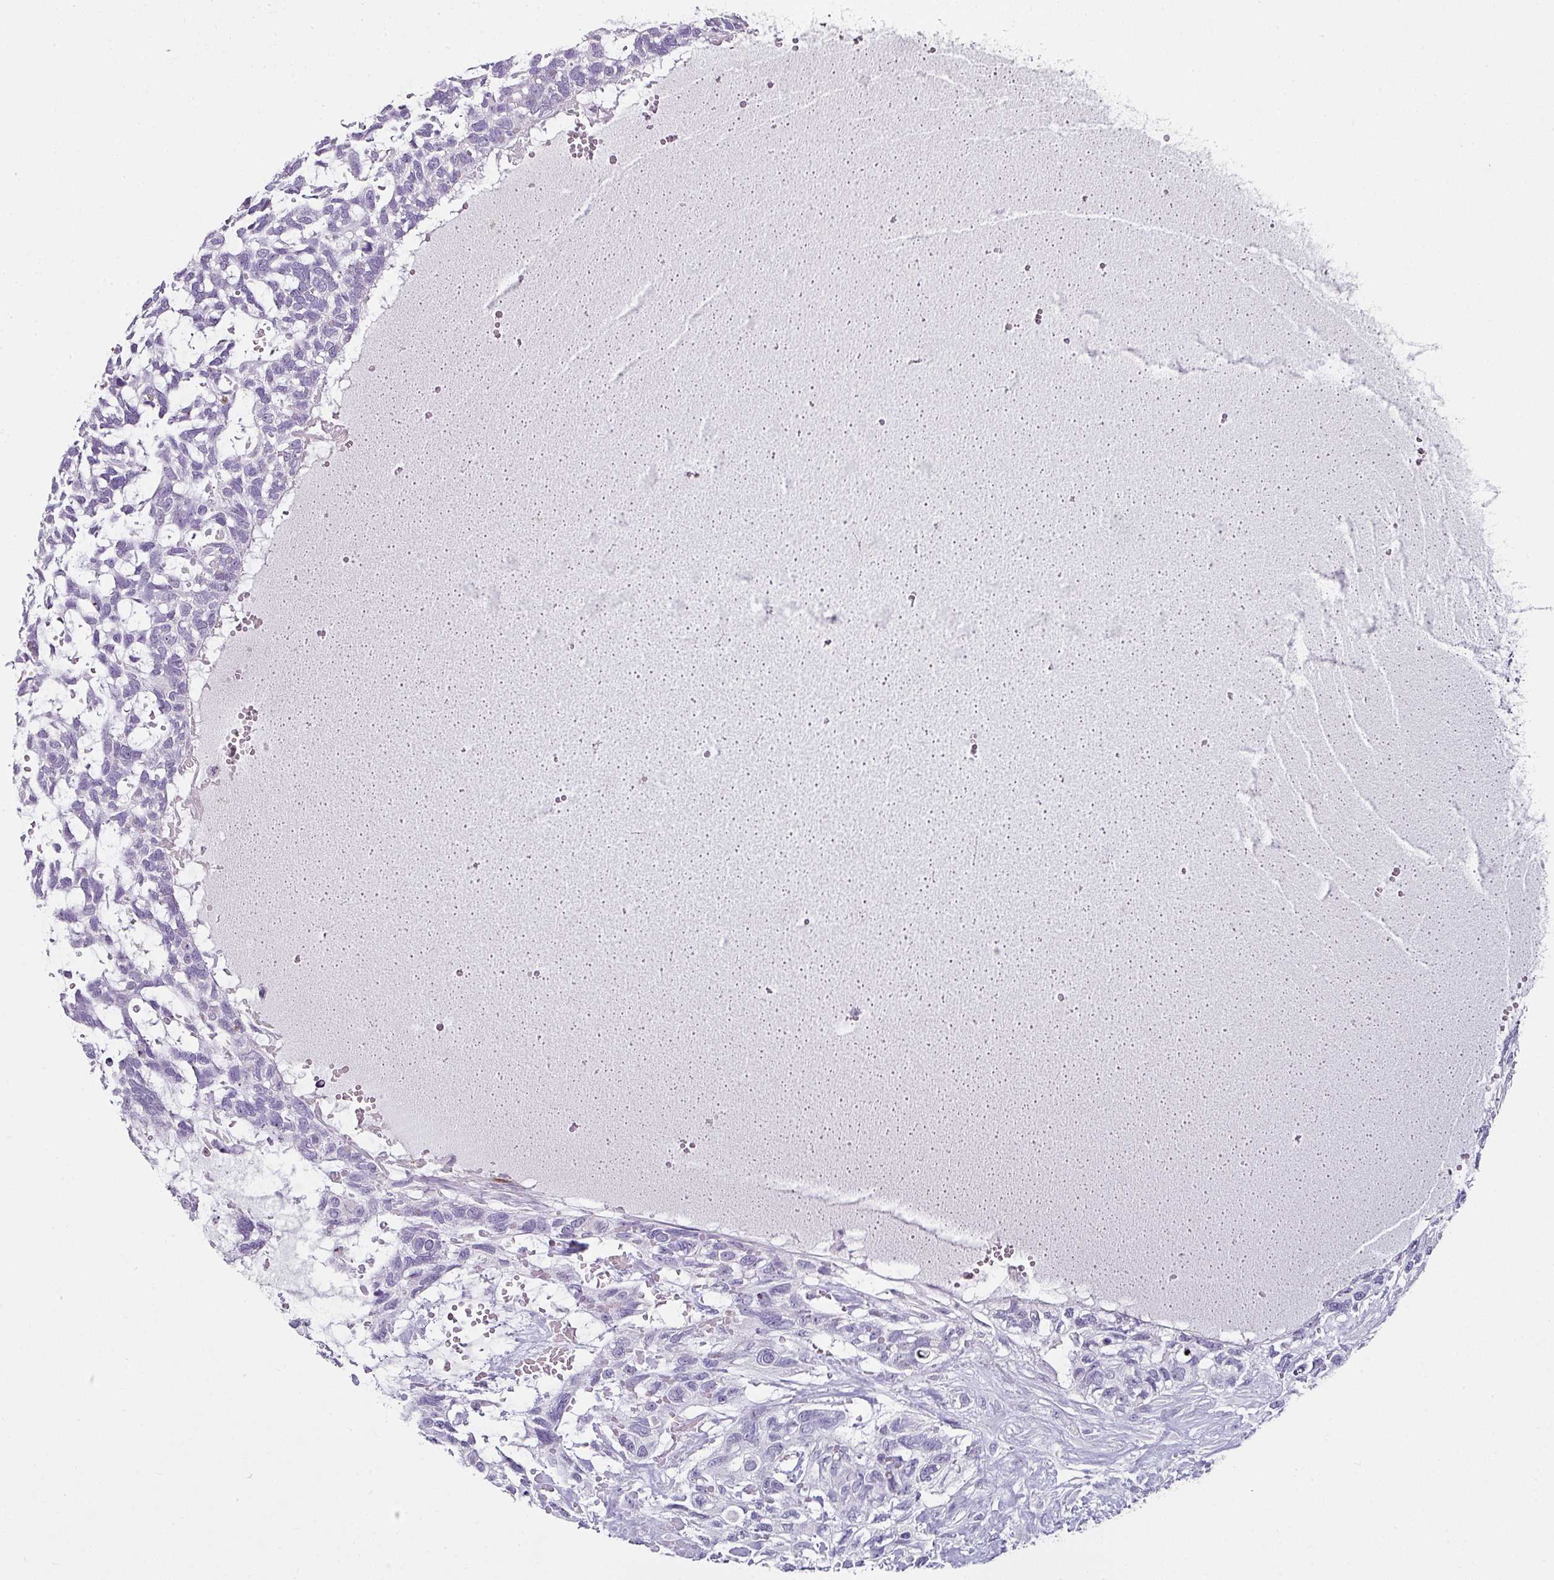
{"staining": {"intensity": "negative", "quantity": "none", "location": "none"}, "tissue": "skin cancer", "cell_type": "Tumor cells", "image_type": "cancer", "snomed": [{"axis": "morphology", "description": "Basal cell carcinoma"}, {"axis": "topography", "description": "Skin"}], "caption": "The immunohistochemistry image has no significant expression in tumor cells of skin basal cell carcinoma tissue.", "gene": "TRA2A", "patient": {"sex": "male", "age": 88}}